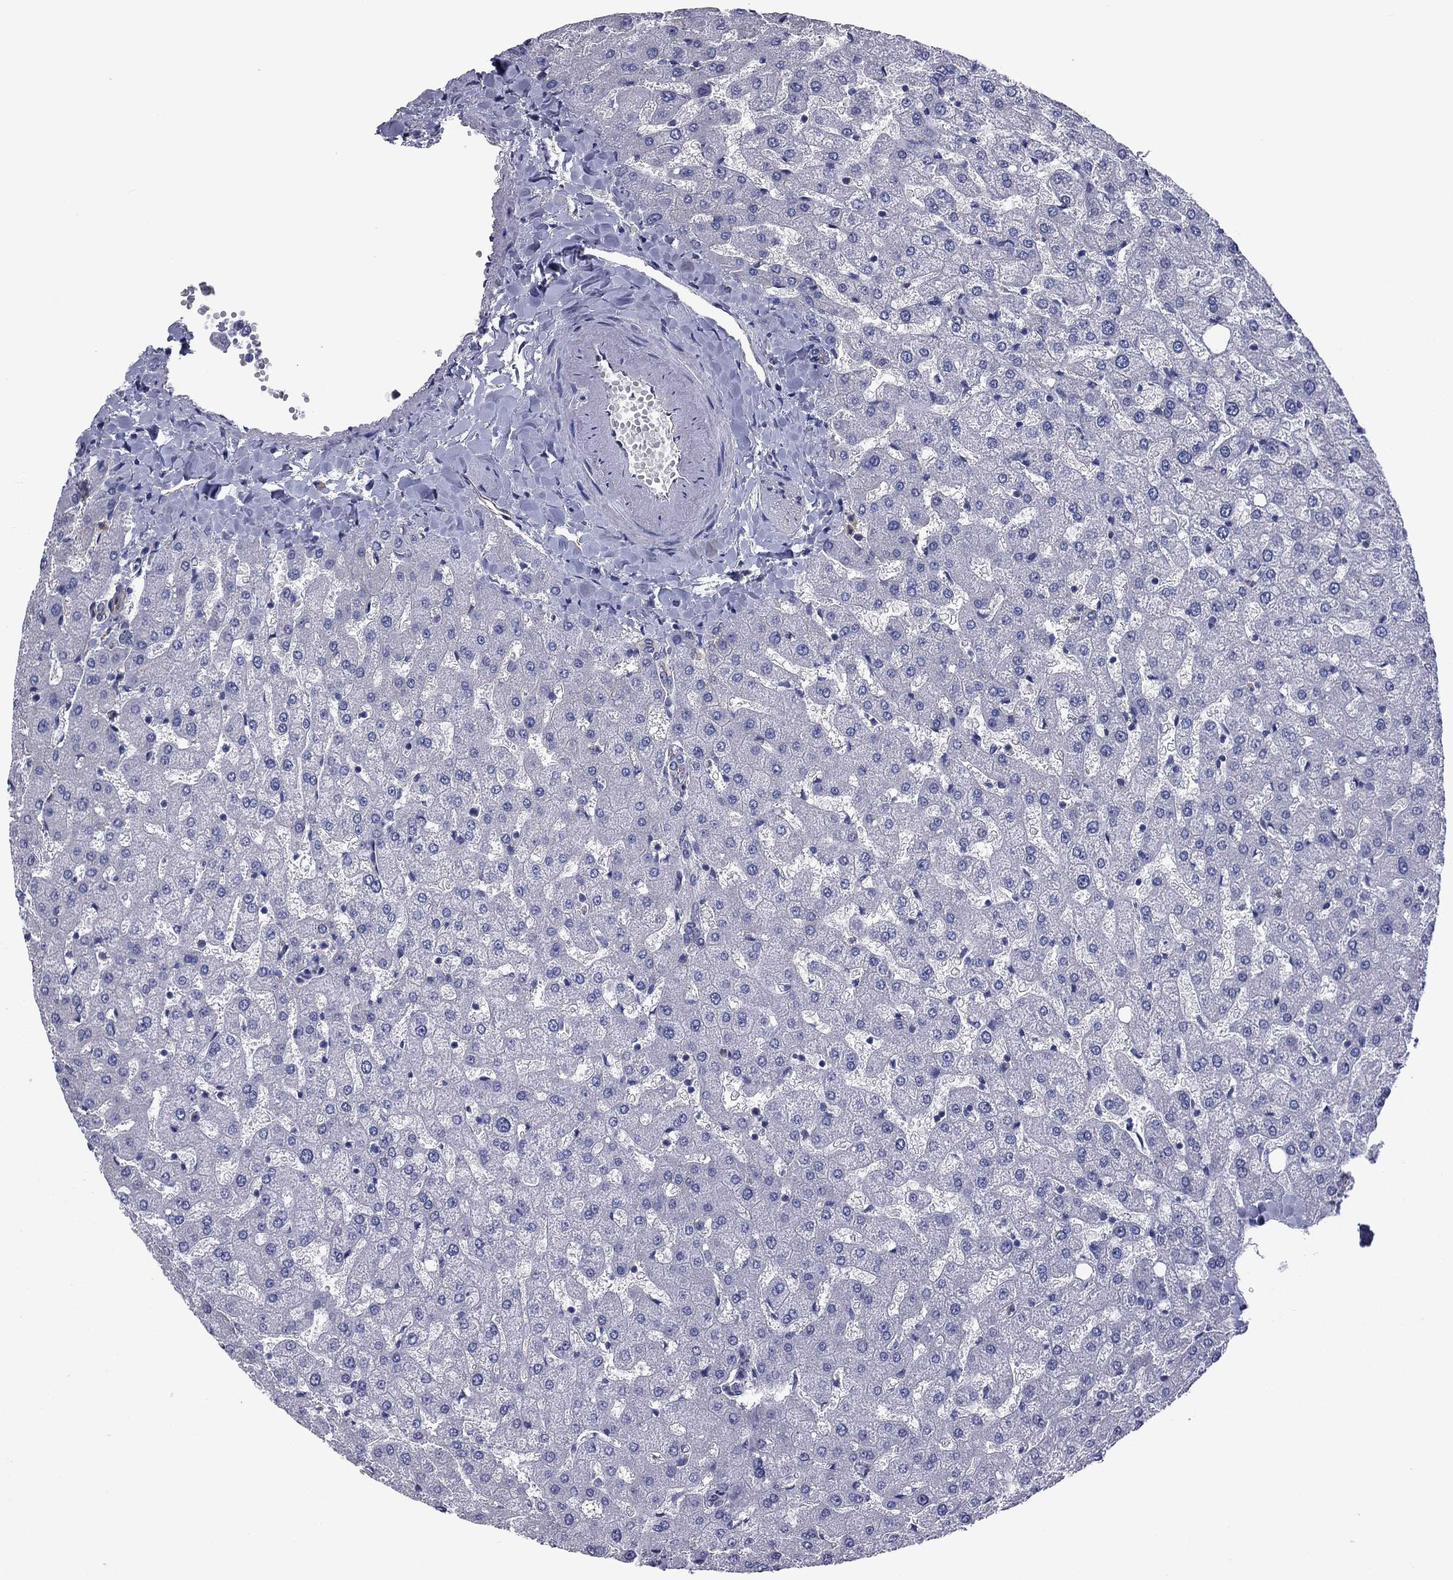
{"staining": {"intensity": "negative", "quantity": "none", "location": "none"}, "tissue": "liver", "cell_type": "Cholangiocytes", "image_type": "normal", "snomed": [{"axis": "morphology", "description": "Normal tissue, NOS"}, {"axis": "topography", "description": "Liver"}], "caption": "Cholangiocytes are negative for protein expression in normal human liver. The staining is performed using DAB (3,3'-diaminobenzidine) brown chromogen with nuclei counter-stained in using hematoxylin.", "gene": "TCHH", "patient": {"sex": "female", "age": 50}}